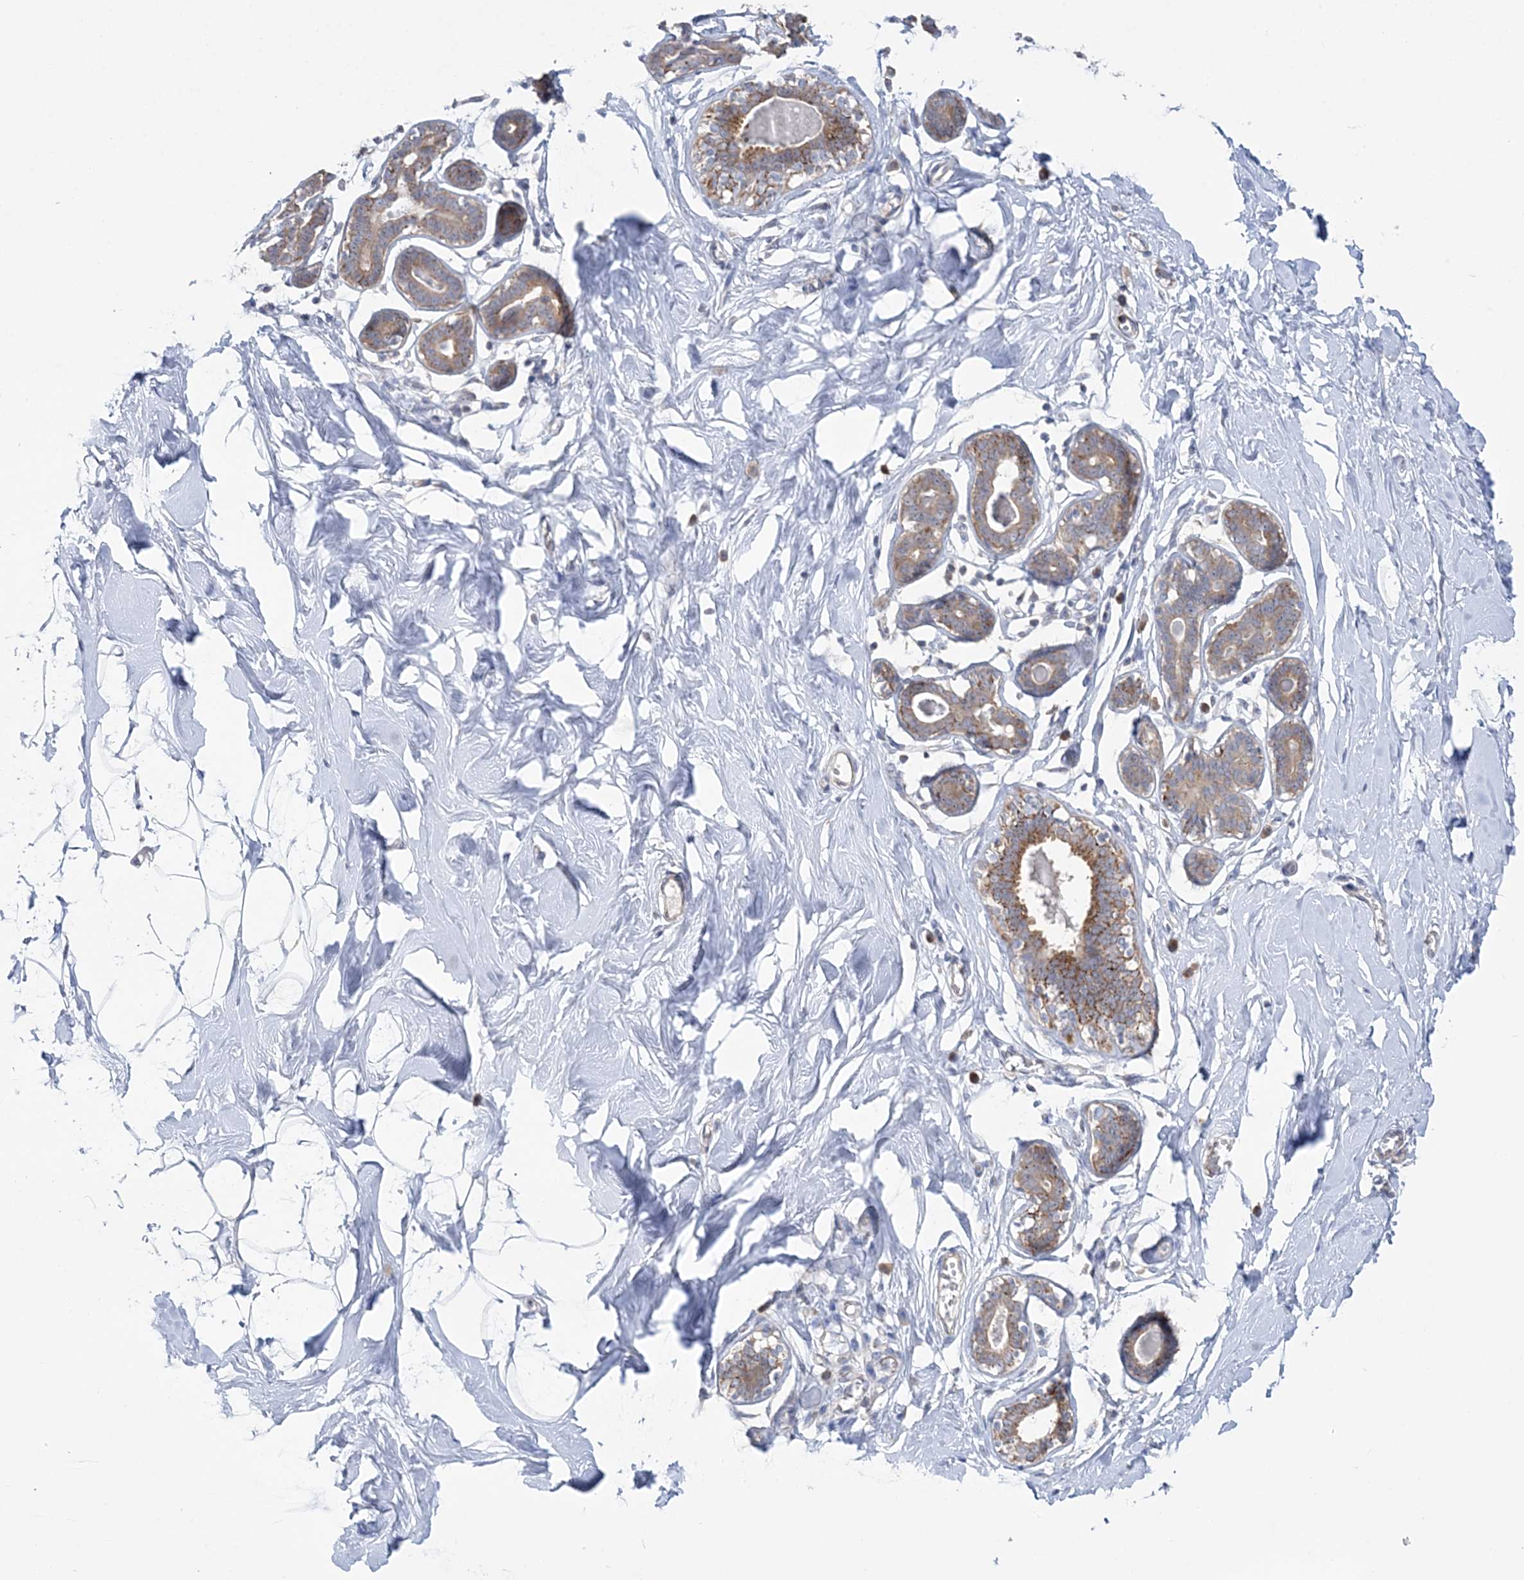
{"staining": {"intensity": "negative", "quantity": "none", "location": "none"}, "tissue": "breast", "cell_type": "Adipocytes", "image_type": "normal", "snomed": [{"axis": "morphology", "description": "Normal tissue, NOS"}, {"axis": "topography", "description": "Breast"}], "caption": "A photomicrograph of human breast is negative for staining in adipocytes.", "gene": "MMADHC", "patient": {"sex": "female", "age": 26}}